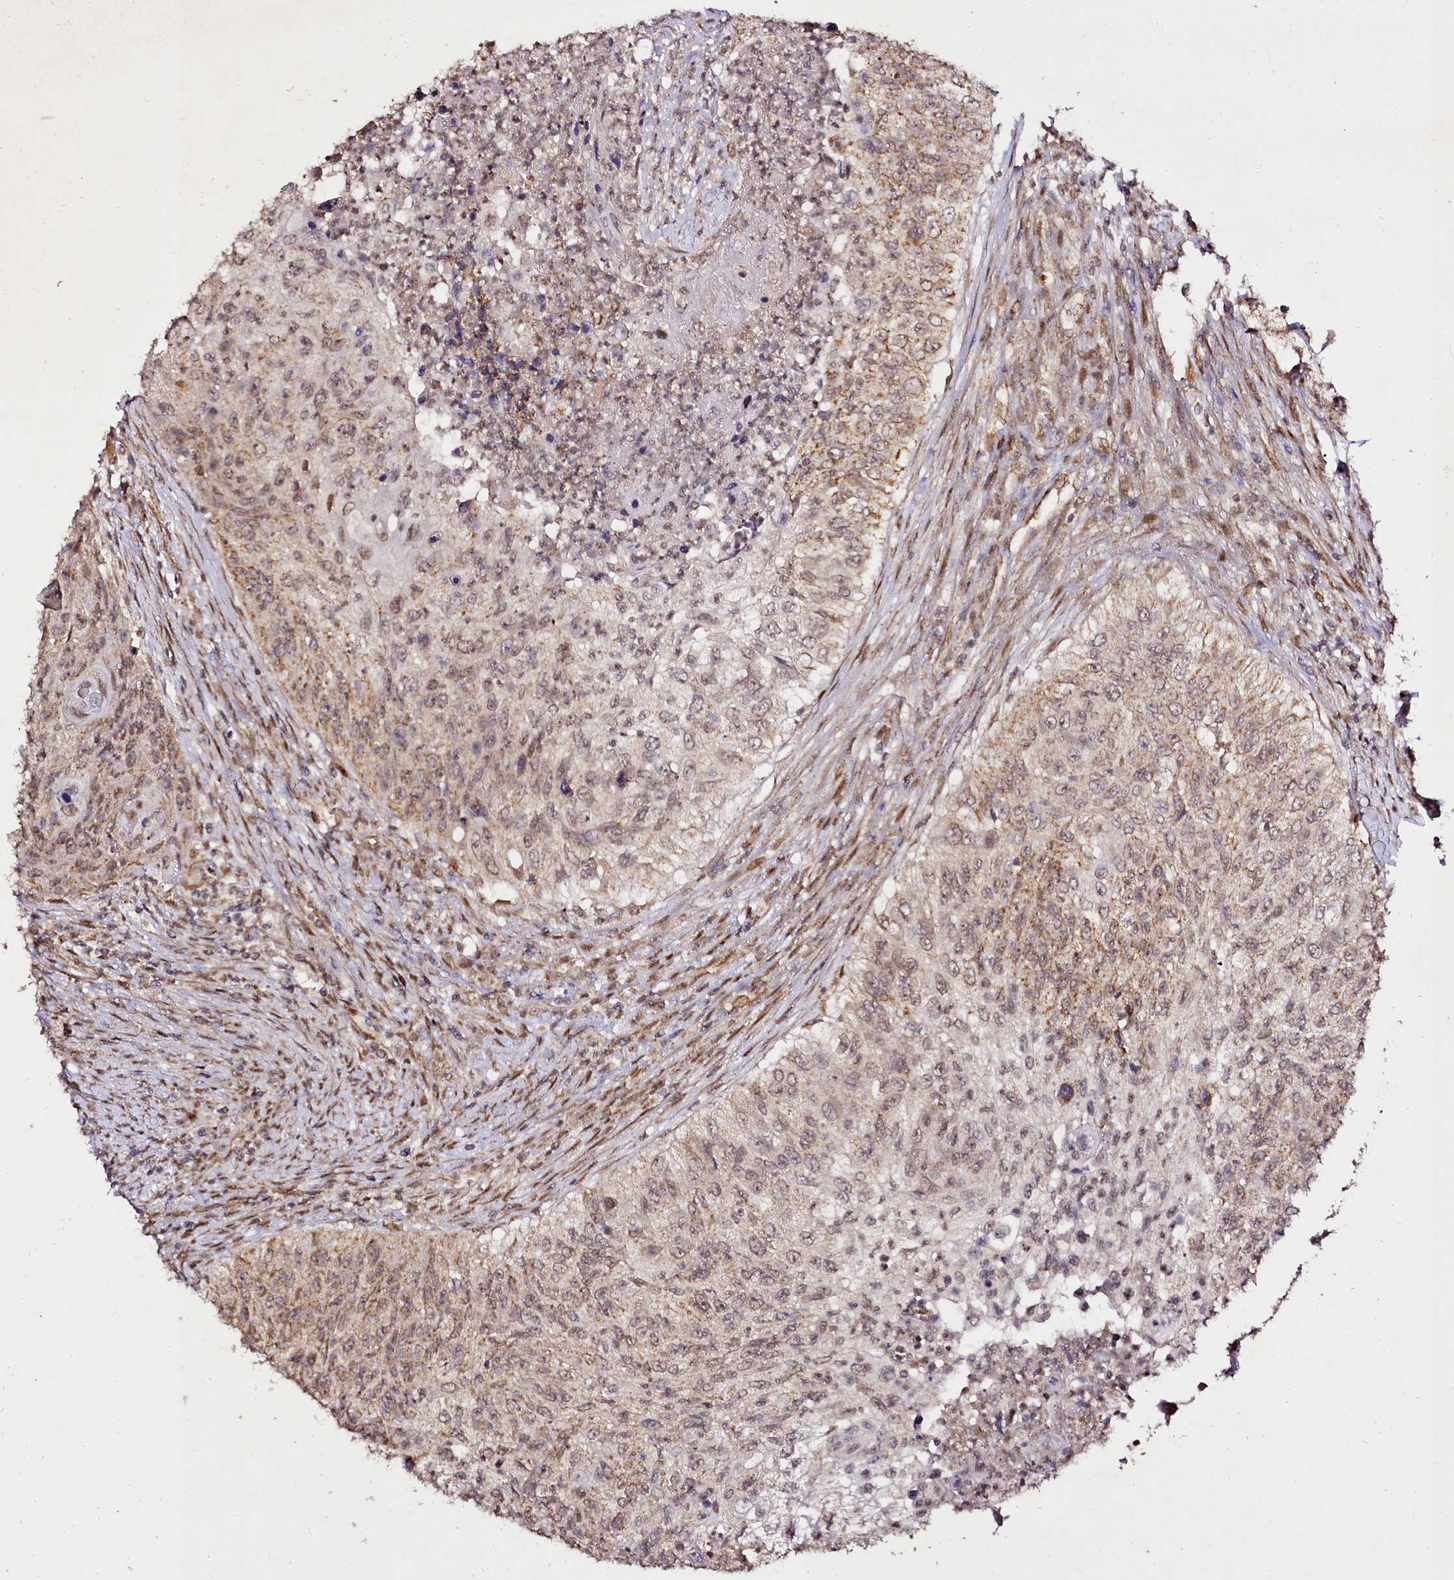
{"staining": {"intensity": "moderate", "quantity": ">75%", "location": "cytoplasmic/membranous,nuclear"}, "tissue": "urothelial cancer", "cell_type": "Tumor cells", "image_type": "cancer", "snomed": [{"axis": "morphology", "description": "Urothelial carcinoma, High grade"}, {"axis": "topography", "description": "Urinary bladder"}], "caption": "Tumor cells exhibit medium levels of moderate cytoplasmic/membranous and nuclear expression in about >75% of cells in human urothelial cancer. (brown staining indicates protein expression, while blue staining denotes nuclei).", "gene": "EDIL3", "patient": {"sex": "female", "age": 60}}